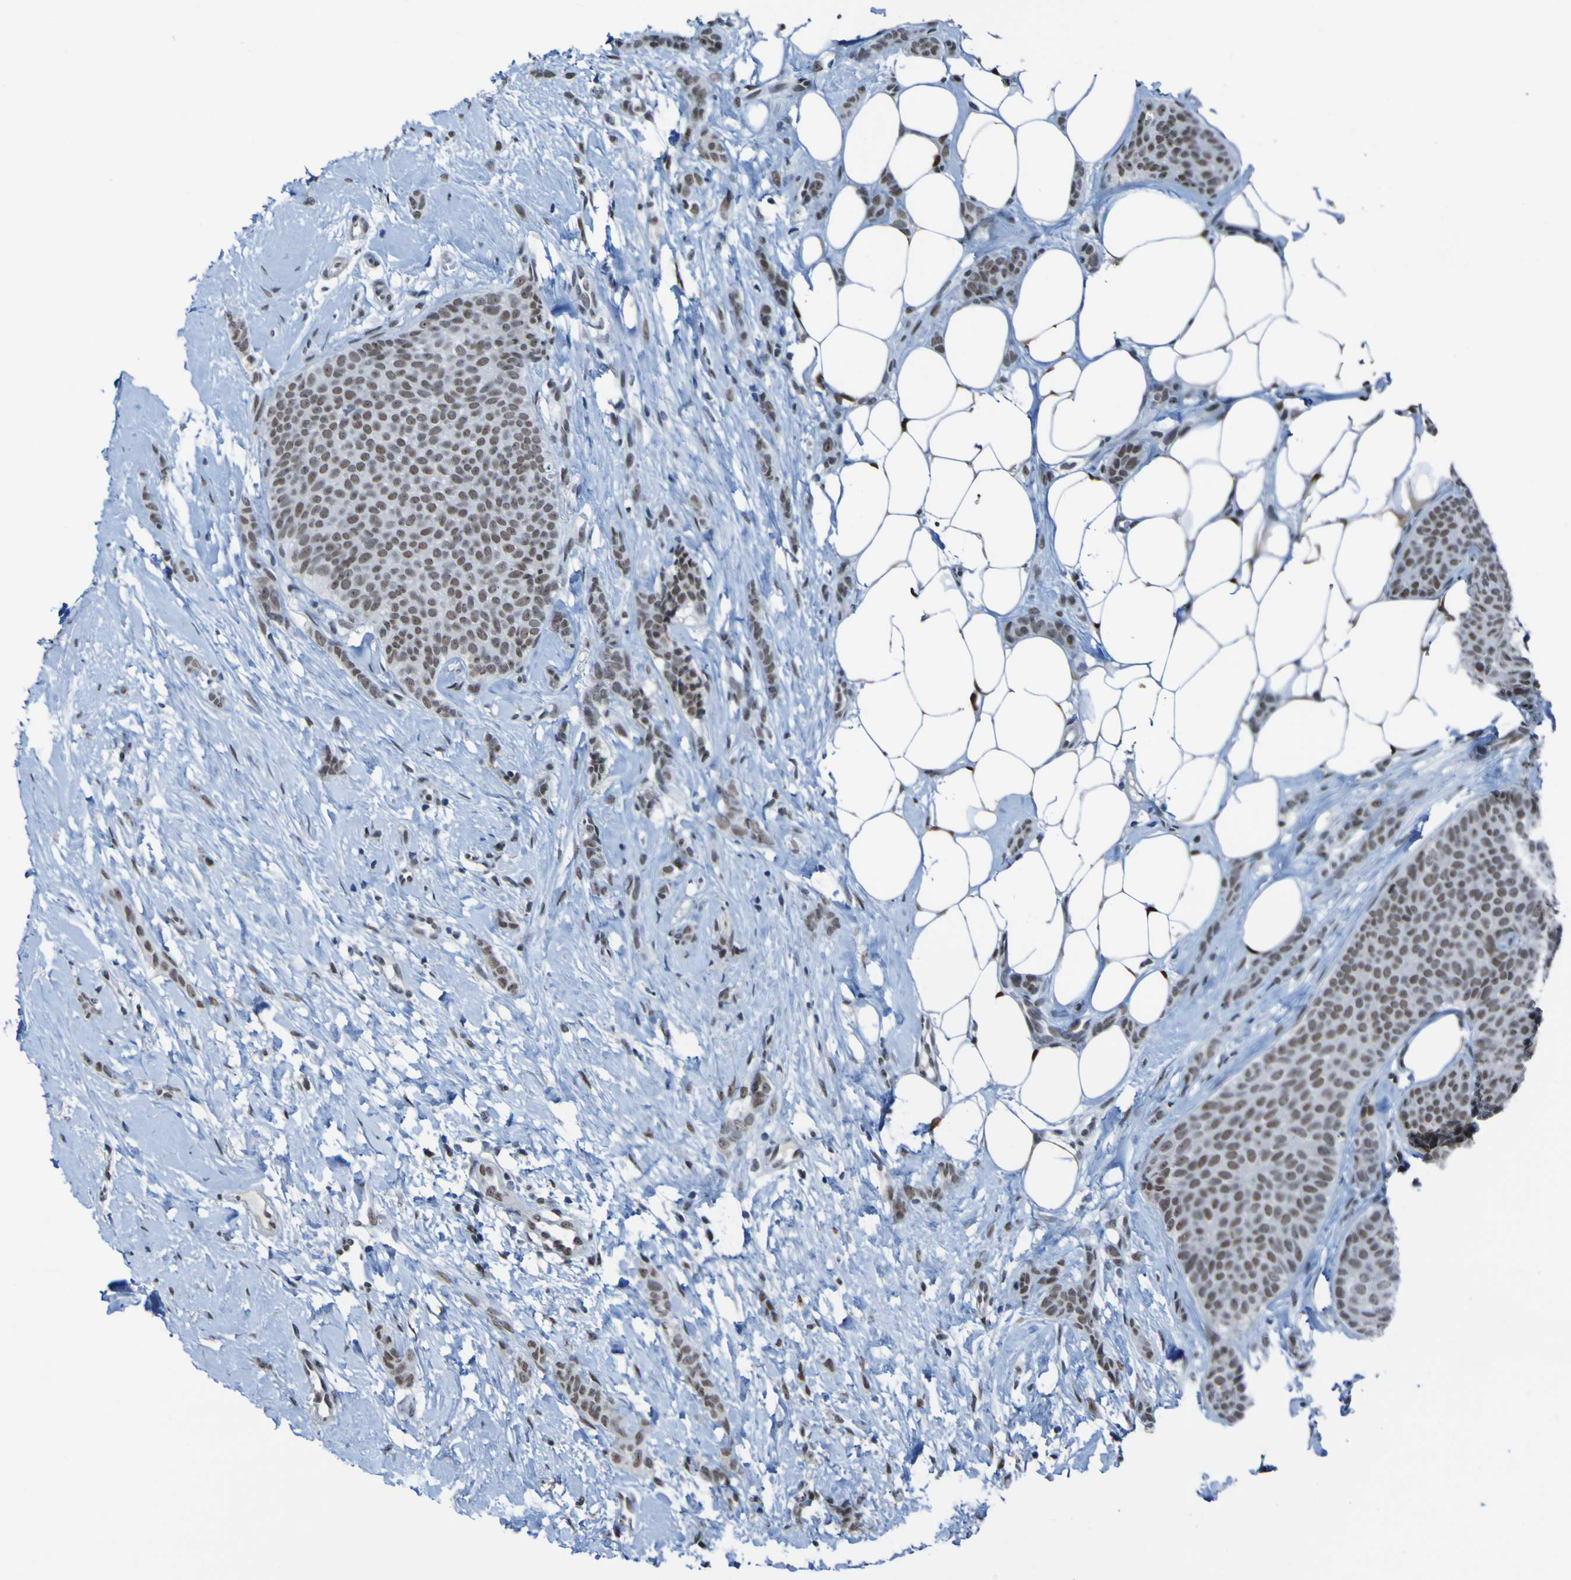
{"staining": {"intensity": "moderate", "quantity": ">75%", "location": "nuclear"}, "tissue": "breast cancer", "cell_type": "Tumor cells", "image_type": "cancer", "snomed": [{"axis": "morphology", "description": "Lobular carcinoma"}, {"axis": "topography", "description": "Skin"}, {"axis": "topography", "description": "Breast"}], "caption": "Protein expression analysis of human breast cancer reveals moderate nuclear positivity in about >75% of tumor cells.", "gene": "PHF2", "patient": {"sex": "female", "age": 46}}